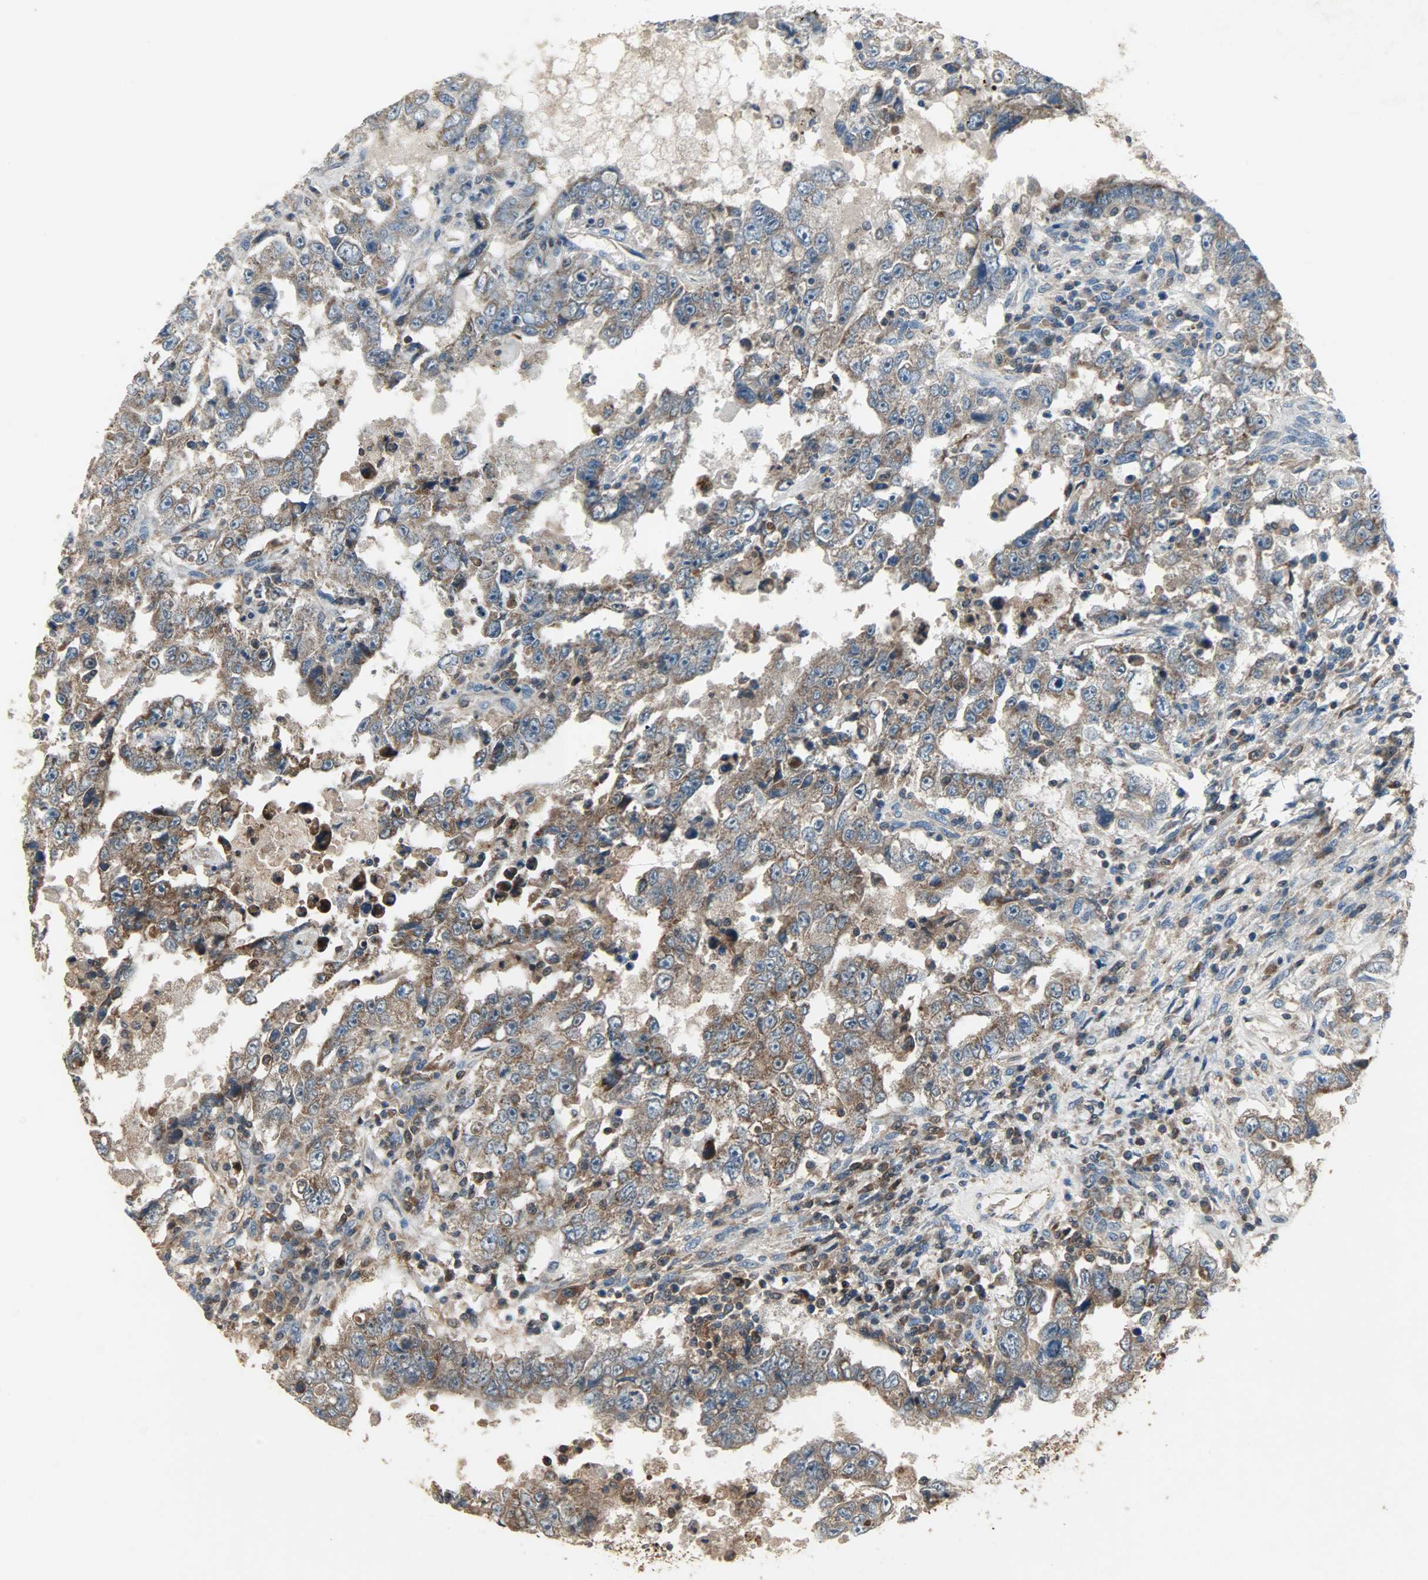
{"staining": {"intensity": "strong", "quantity": ">75%", "location": "cytoplasmic/membranous"}, "tissue": "testis cancer", "cell_type": "Tumor cells", "image_type": "cancer", "snomed": [{"axis": "morphology", "description": "Carcinoma, Embryonal, NOS"}, {"axis": "topography", "description": "Testis"}], "caption": "IHC (DAB) staining of human testis cancer (embryonal carcinoma) displays strong cytoplasmic/membranous protein expression in approximately >75% of tumor cells. The protein of interest is shown in brown color, while the nuclei are stained blue.", "gene": "AMT", "patient": {"sex": "male", "age": 26}}